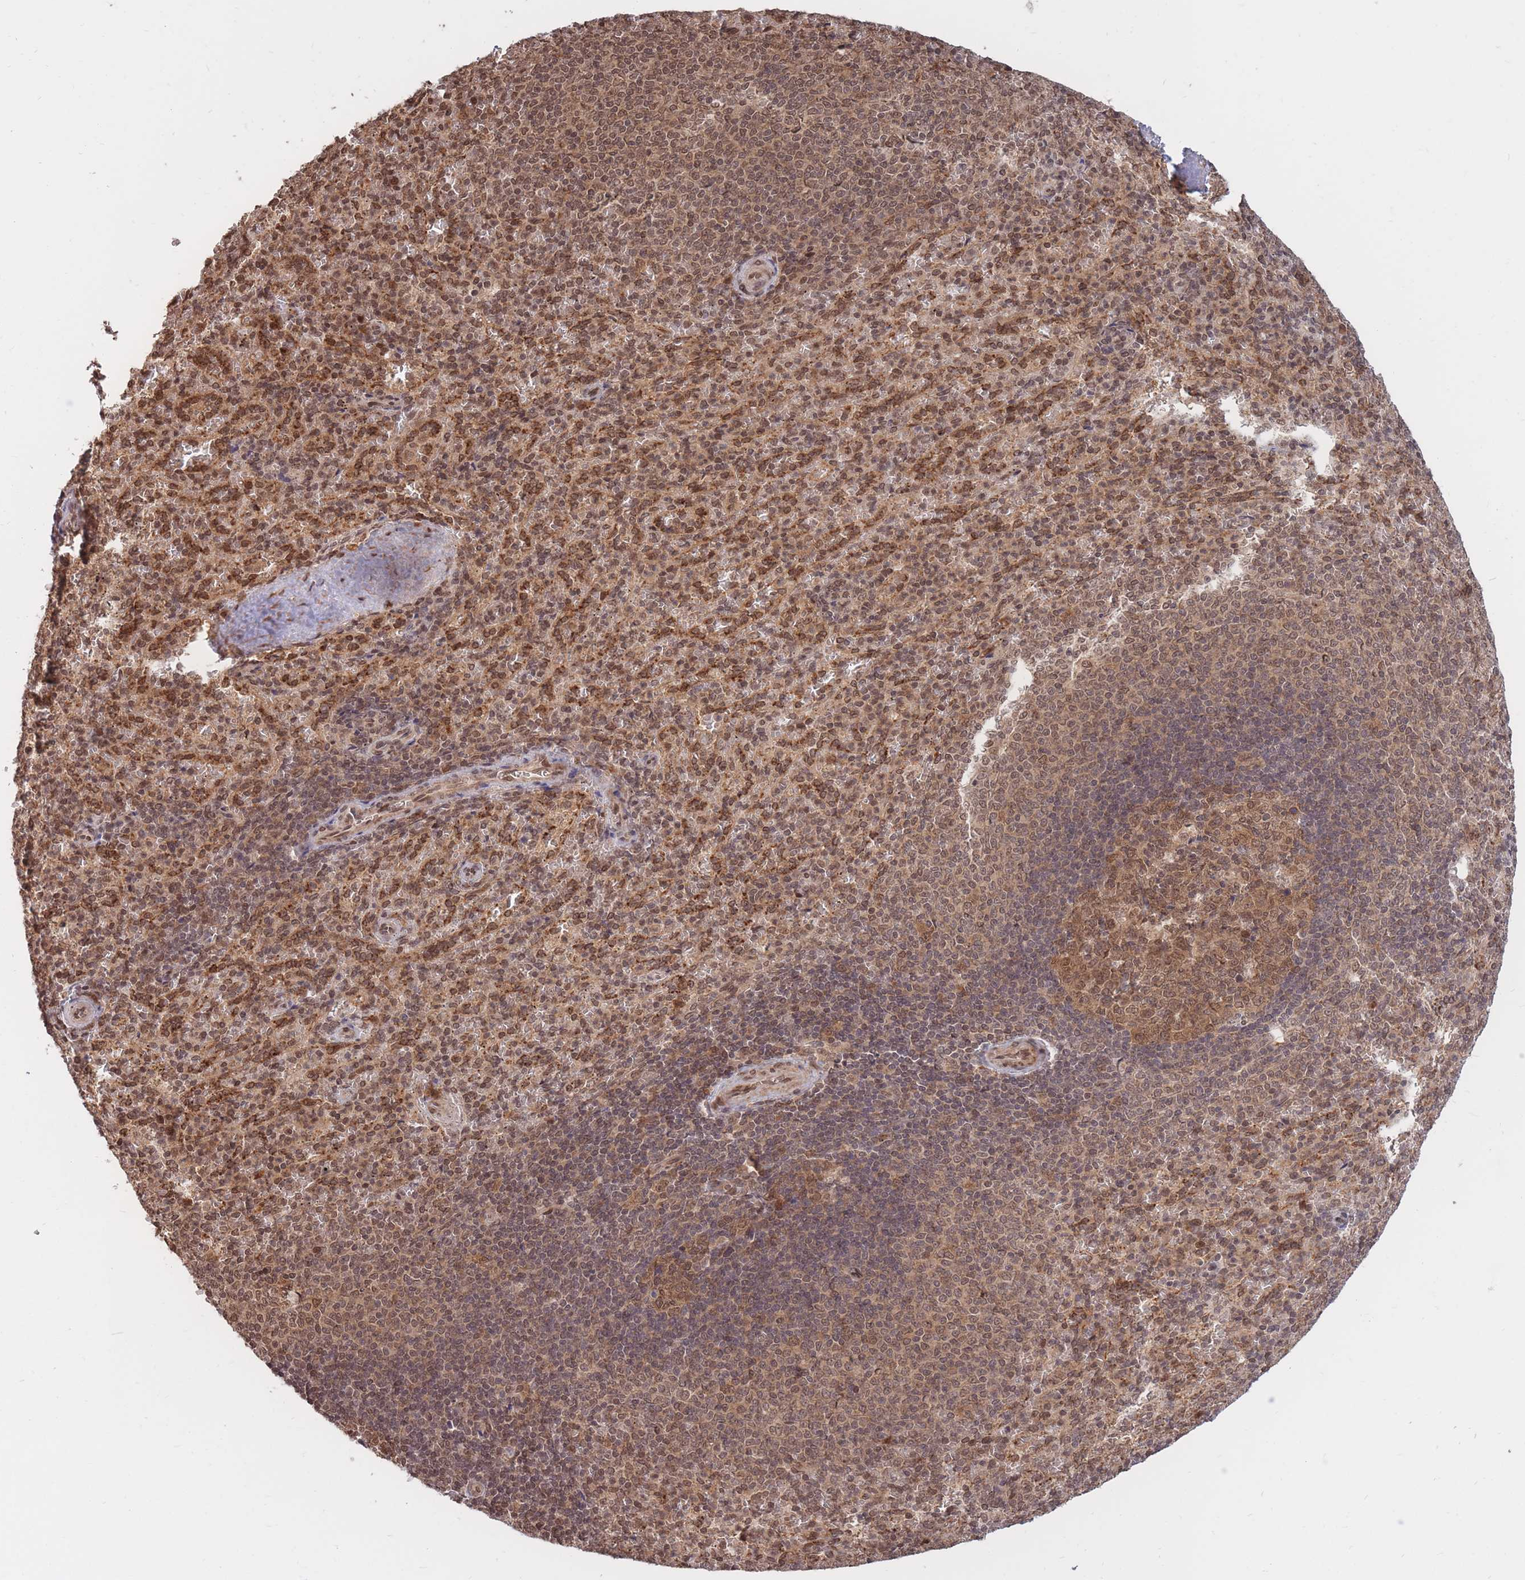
{"staining": {"intensity": "moderate", "quantity": ">75%", "location": "cytoplasmic/membranous,nuclear"}, "tissue": "spleen", "cell_type": "Cells in red pulp", "image_type": "normal", "snomed": [{"axis": "morphology", "description": "Normal tissue, NOS"}, {"axis": "topography", "description": "Spleen"}], "caption": "IHC image of benign spleen: spleen stained using IHC reveals medium levels of moderate protein expression localized specifically in the cytoplasmic/membranous,nuclear of cells in red pulp, appearing as a cytoplasmic/membranous,nuclear brown color.", "gene": "SRA1", "patient": {"sex": "female", "age": 21}}